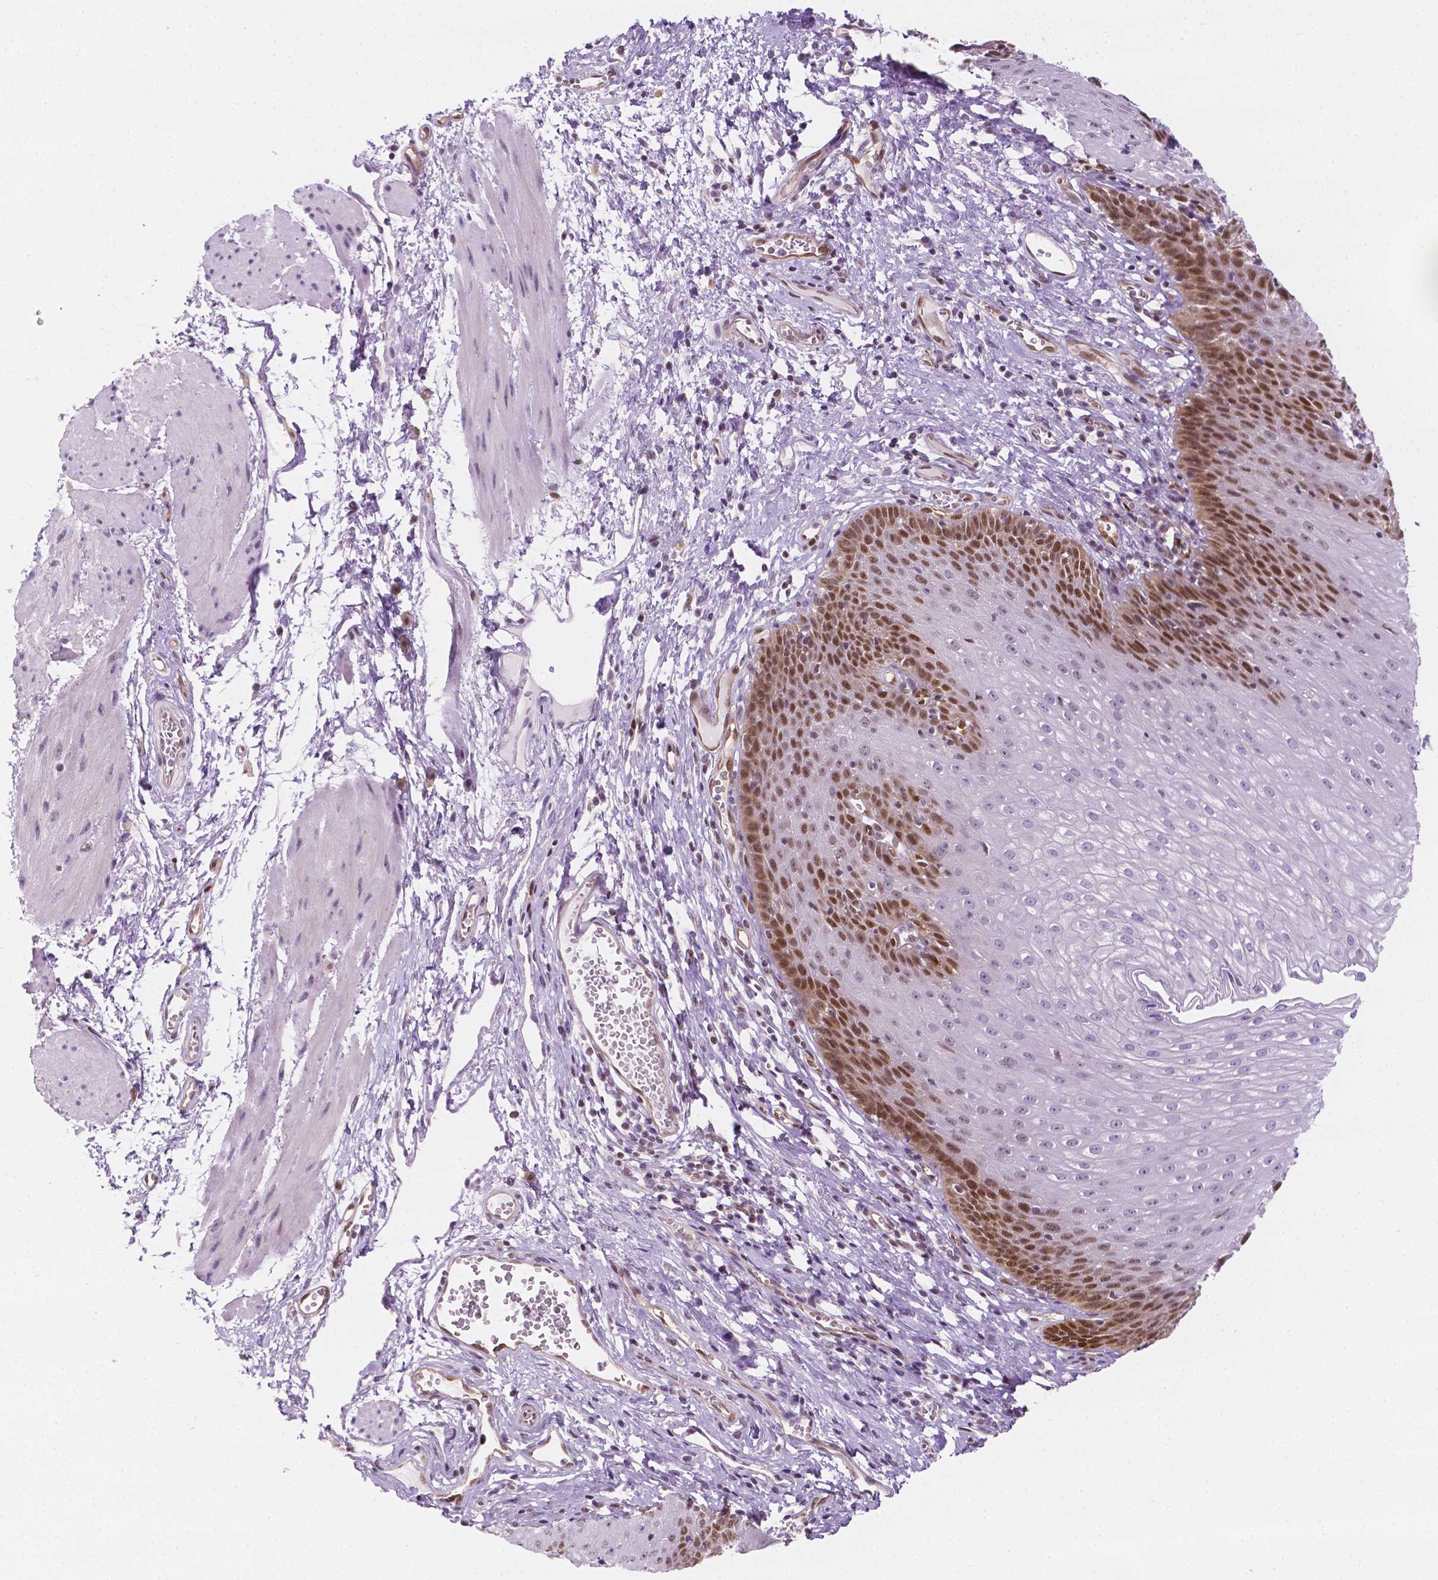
{"staining": {"intensity": "moderate", "quantity": "25%-75%", "location": "nuclear"}, "tissue": "esophagus", "cell_type": "Squamous epithelial cells", "image_type": "normal", "snomed": [{"axis": "morphology", "description": "Normal tissue, NOS"}, {"axis": "topography", "description": "Esophagus"}], "caption": "An immunohistochemistry image of normal tissue is shown. Protein staining in brown highlights moderate nuclear positivity in esophagus within squamous epithelial cells.", "gene": "ERF", "patient": {"sex": "male", "age": 72}}